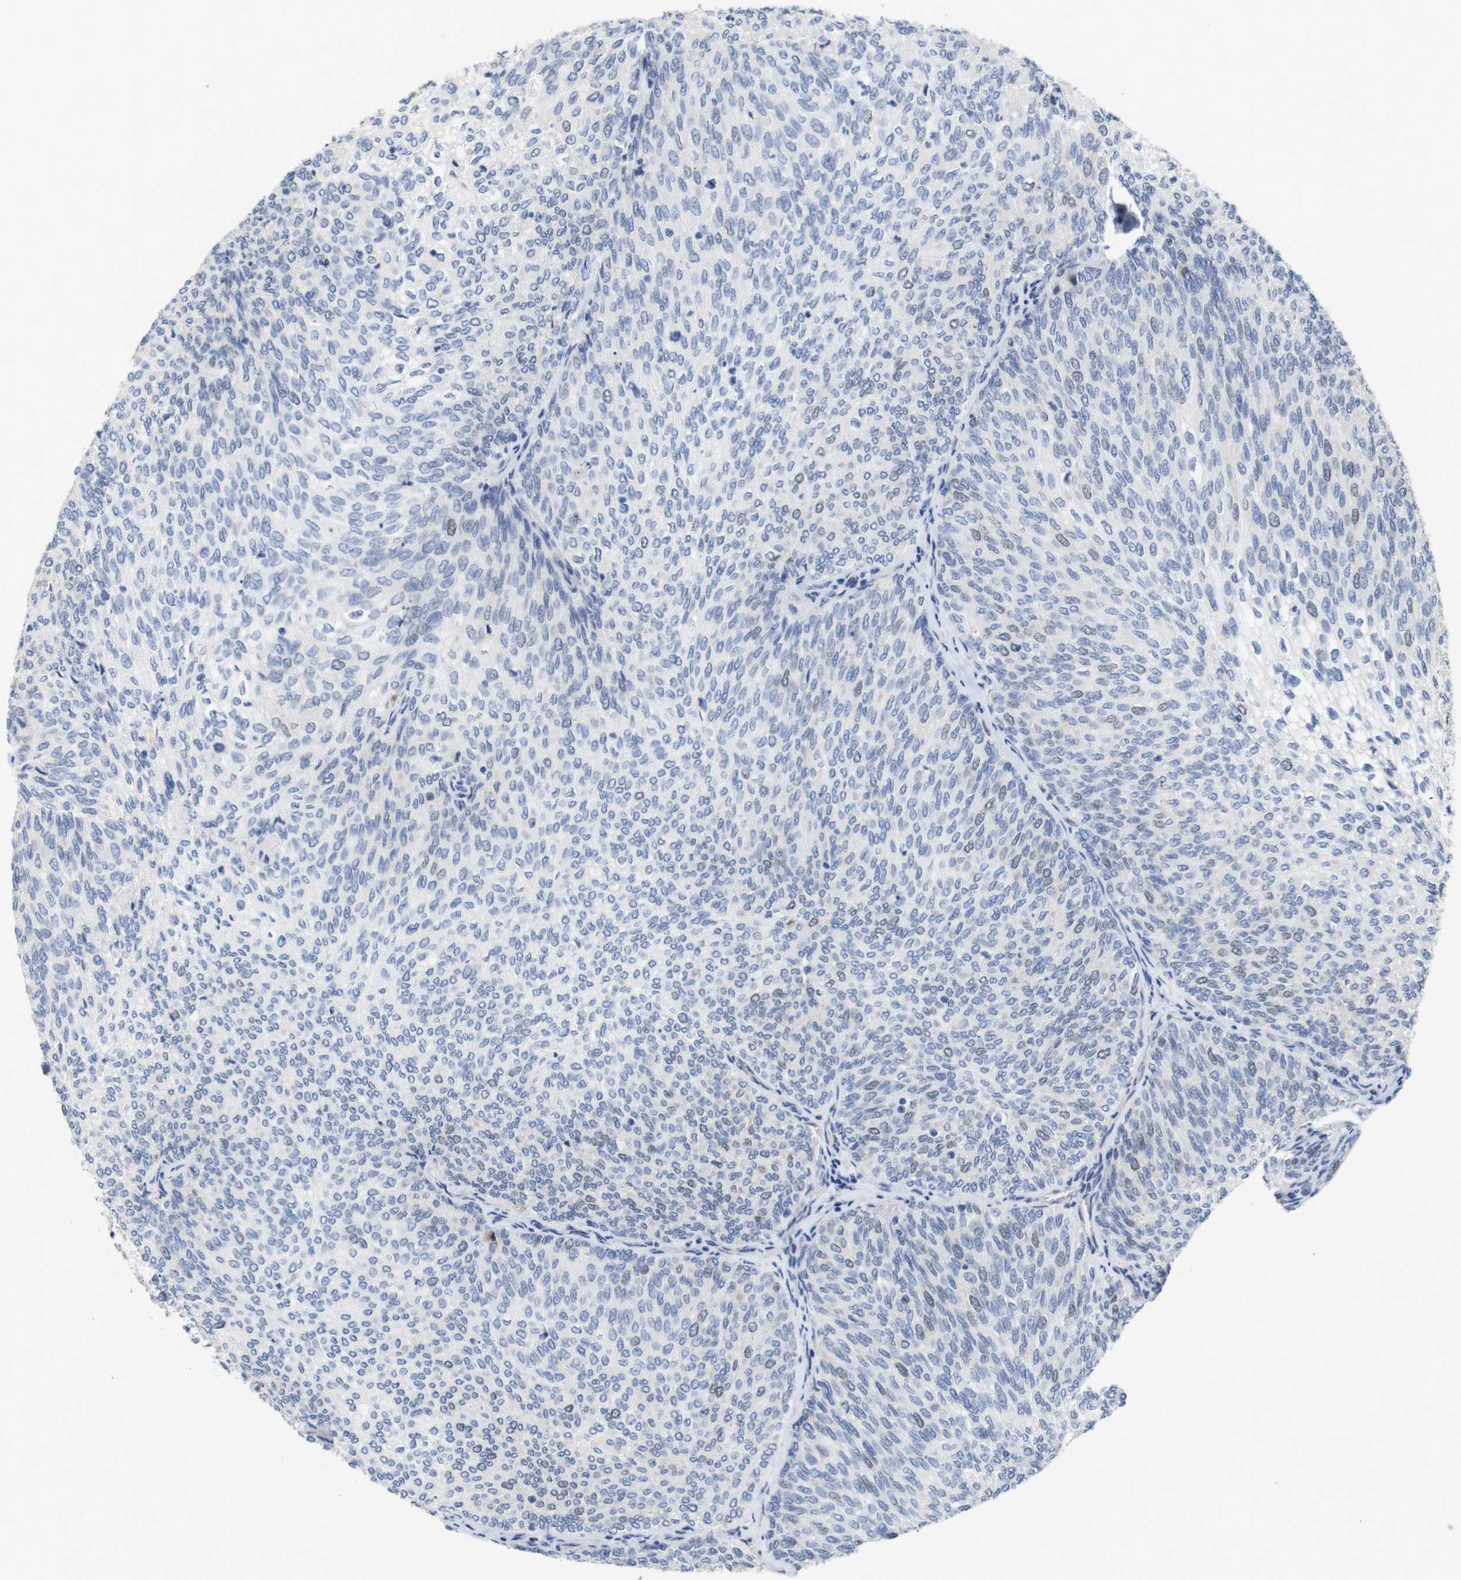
{"staining": {"intensity": "weak", "quantity": "<25%", "location": "nuclear"}, "tissue": "urothelial cancer", "cell_type": "Tumor cells", "image_type": "cancer", "snomed": [{"axis": "morphology", "description": "Urothelial carcinoma, Low grade"}, {"axis": "topography", "description": "Urinary bladder"}], "caption": "An immunohistochemistry photomicrograph of low-grade urothelial carcinoma is shown. There is no staining in tumor cells of low-grade urothelial carcinoma.", "gene": "CDK2", "patient": {"sex": "female", "age": 79}}